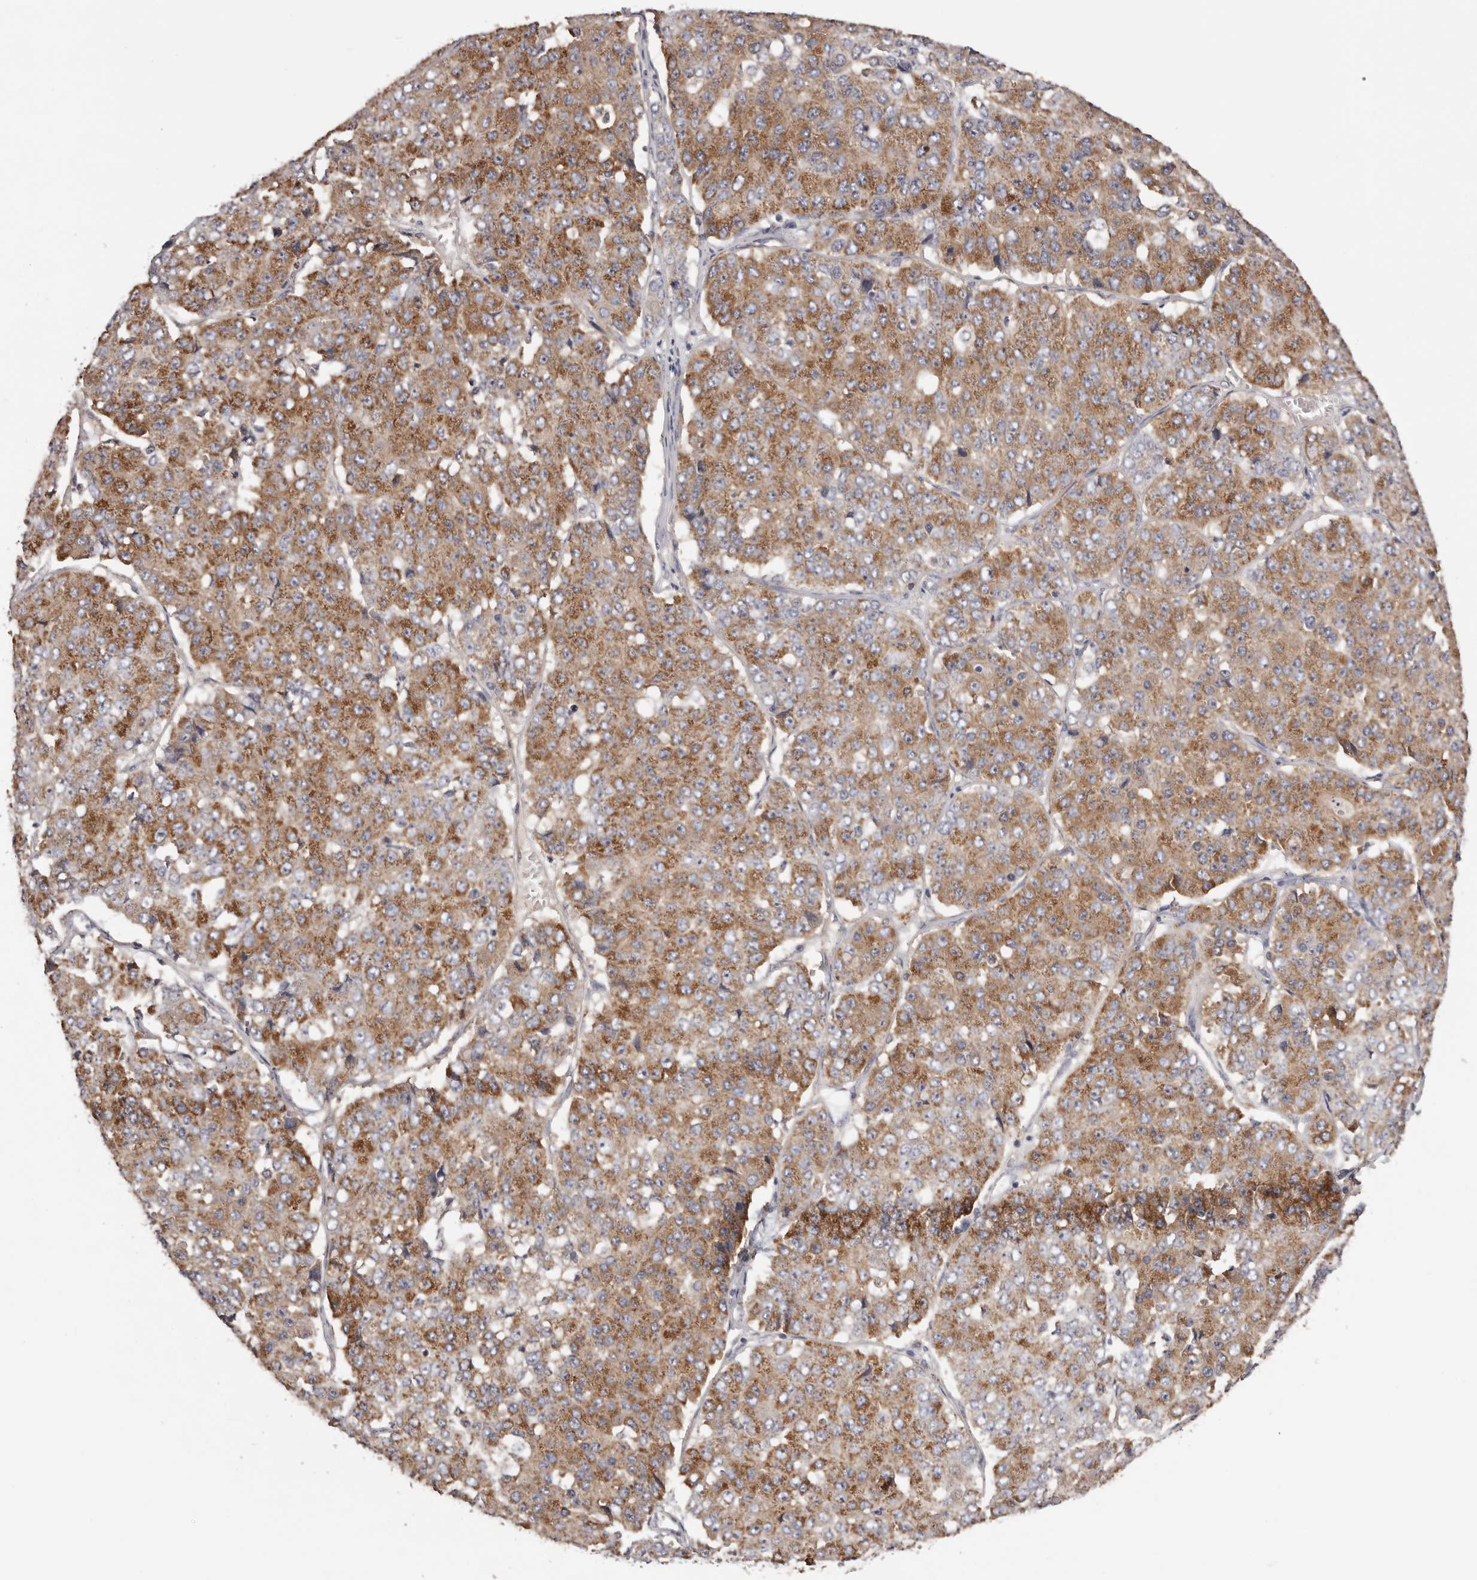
{"staining": {"intensity": "moderate", "quantity": ">75%", "location": "cytoplasmic/membranous"}, "tissue": "pancreatic cancer", "cell_type": "Tumor cells", "image_type": "cancer", "snomed": [{"axis": "morphology", "description": "Adenocarcinoma, NOS"}, {"axis": "topography", "description": "Pancreas"}], "caption": "Adenocarcinoma (pancreatic) stained with a protein marker reveals moderate staining in tumor cells.", "gene": "LTV1", "patient": {"sex": "male", "age": 50}}